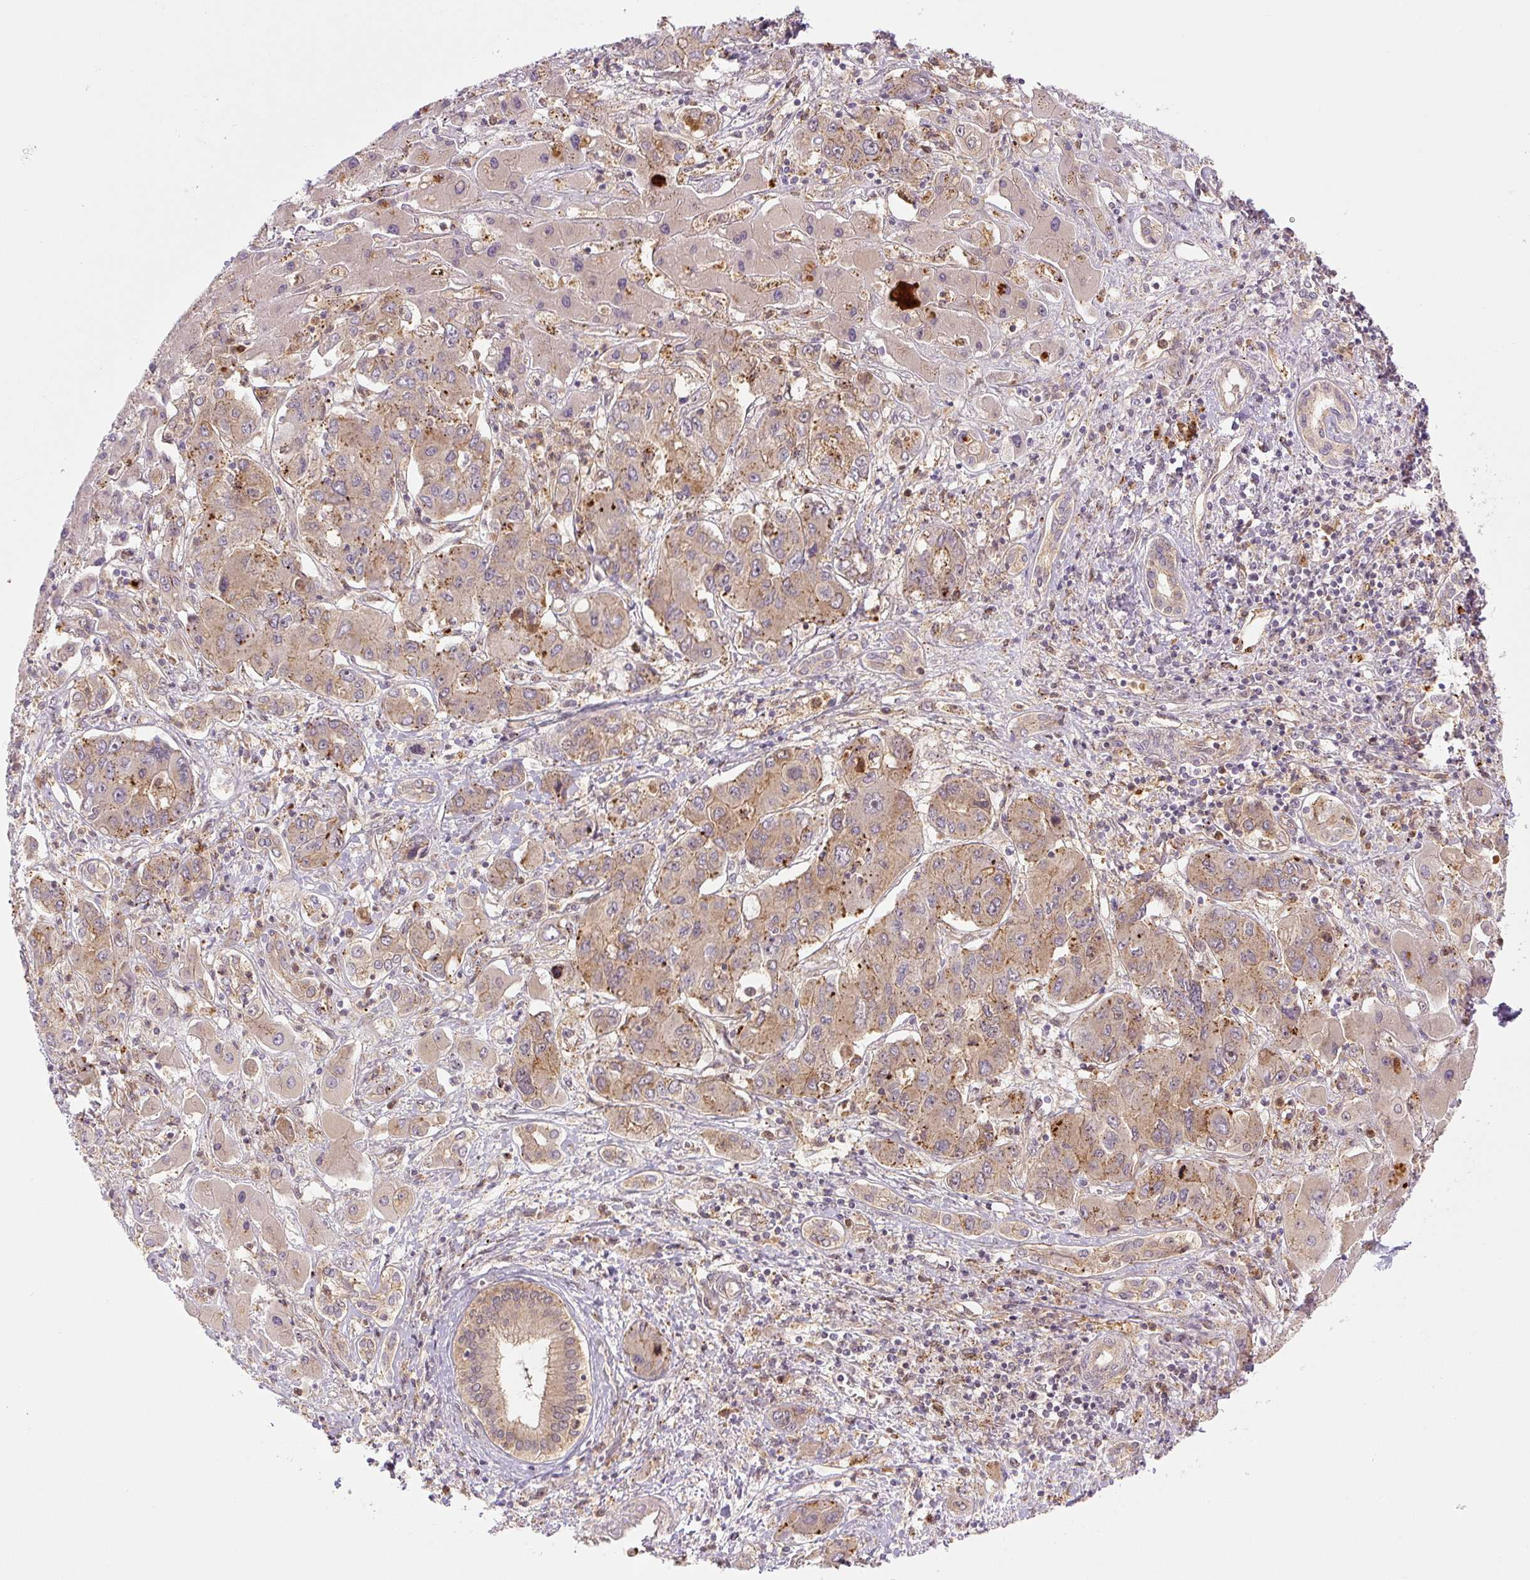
{"staining": {"intensity": "moderate", "quantity": ">75%", "location": "cytoplasmic/membranous"}, "tissue": "liver cancer", "cell_type": "Tumor cells", "image_type": "cancer", "snomed": [{"axis": "morphology", "description": "Cholangiocarcinoma"}, {"axis": "topography", "description": "Liver"}], "caption": "Brown immunohistochemical staining in liver cancer demonstrates moderate cytoplasmic/membranous expression in about >75% of tumor cells.", "gene": "ZSWIM7", "patient": {"sex": "male", "age": 67}}